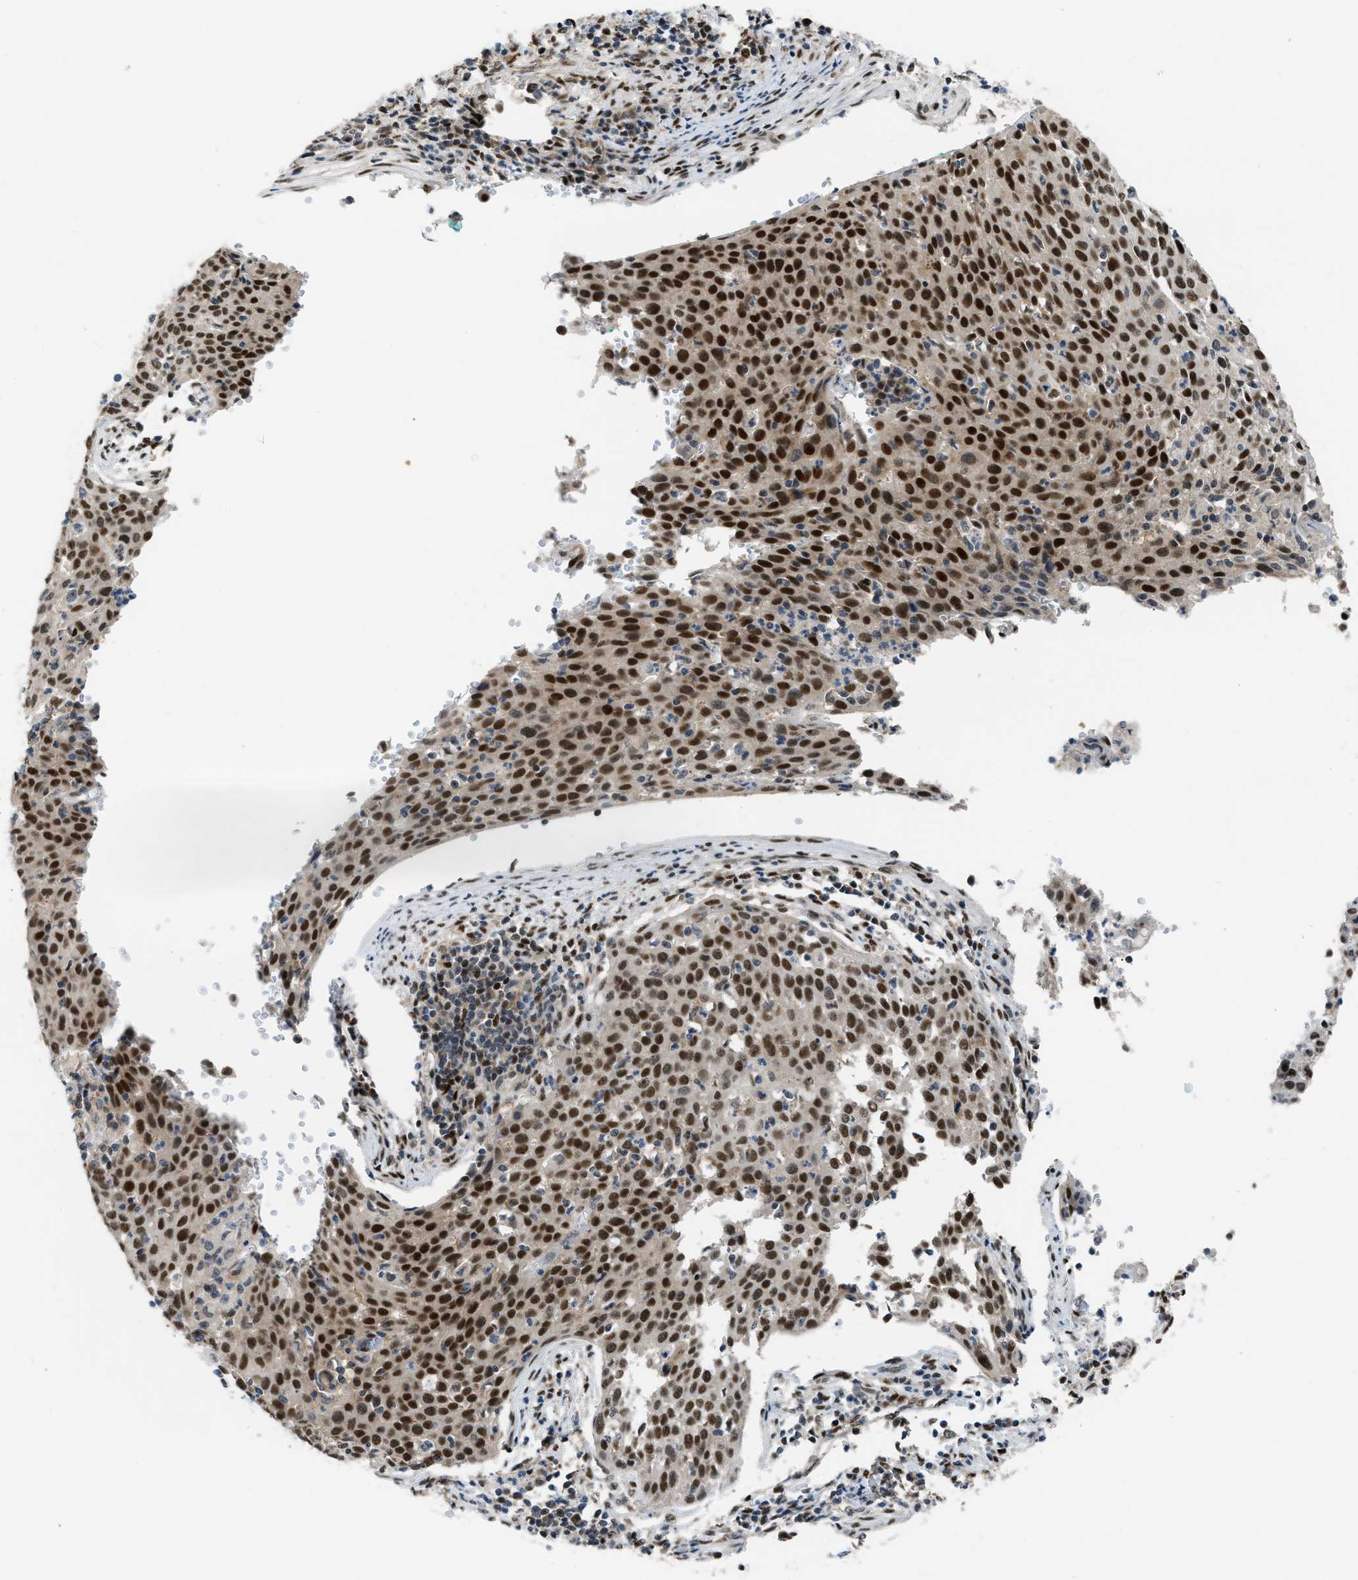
{"staining": {"intensity": "strong", "quantity": ">75%", "location": "nuclear"}, "tissue": "cervical cancer", "cell_type": "Tumor cells", "image_type": "cancer", "snomed": [{"axis": "morphology", "description": "Squamous cell carcinoma, NOS"}, {"axis": "topography", "description": "Cervix"}], "caption": "Tumor cells demonstrate high levels of strong nuclear expression in approximately >75% of cells in squamous cell carcinoma (cervical). (Stains: DAB in brown, nuclei in blue, Microscopy: brightfield microscopy at high magnification).", "gene": "SSBP2", "patient": {"sex": "female", "age": 38}}